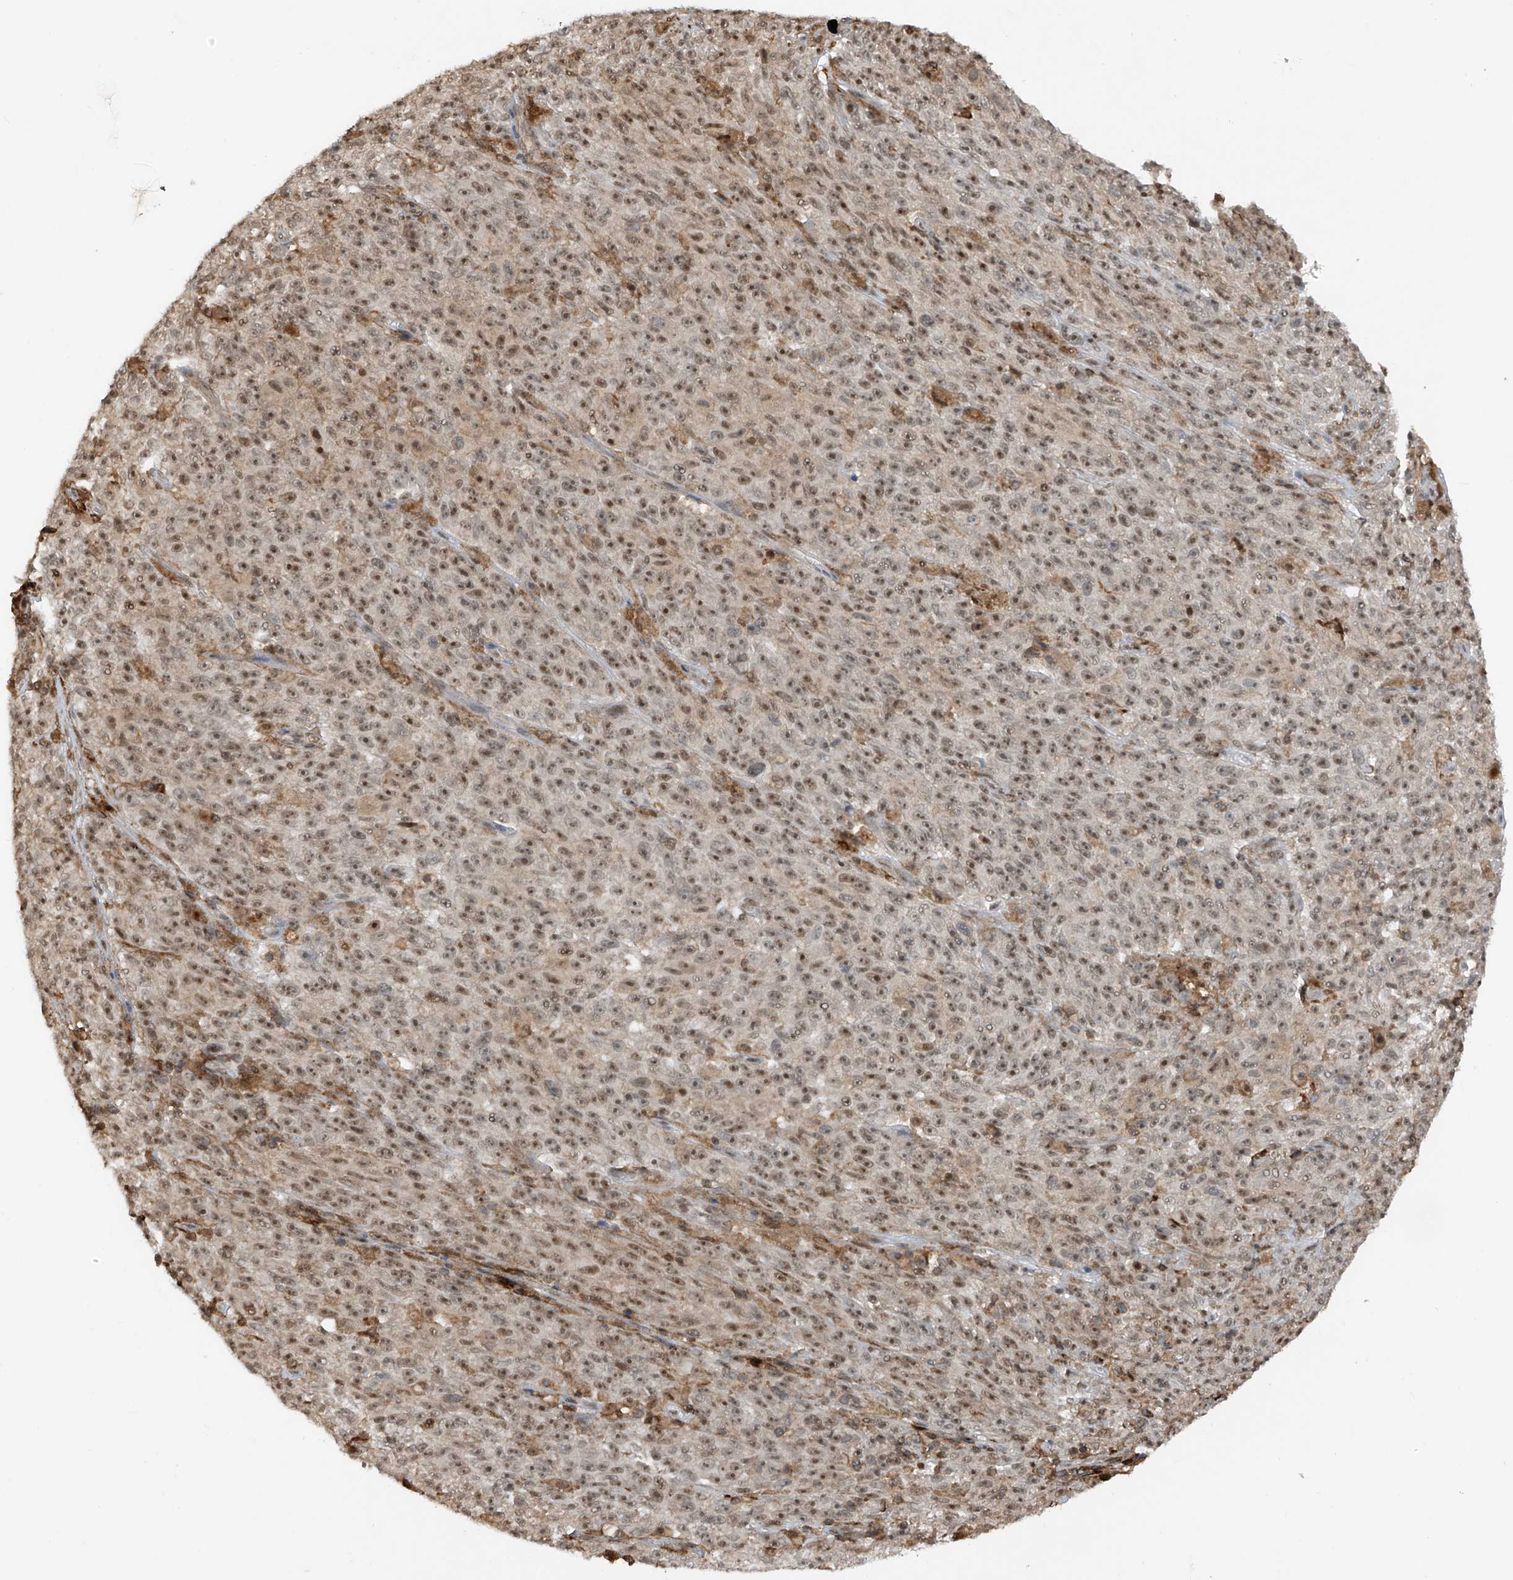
{"staining": {"intensity": "moderate", "quantity": "25%-75%", "location": "nuclear"}, "tissue": "melanoma", "cell_type": "Tumor cells", "image_type": "cancer", "snomed": [{"axis": "morphology", "description": "Malignant melanoma, NOS"}, {"axis": "topography", "description": "Skin"}], "caption": "Immunohistochemical staining of human malignant melanoma demonstrates medium levels of moderate nuclear positivity in about 25%-75% of tumor cells.", "gene": "REPIN1", "patient": {"sex": "female", "age": 82}}